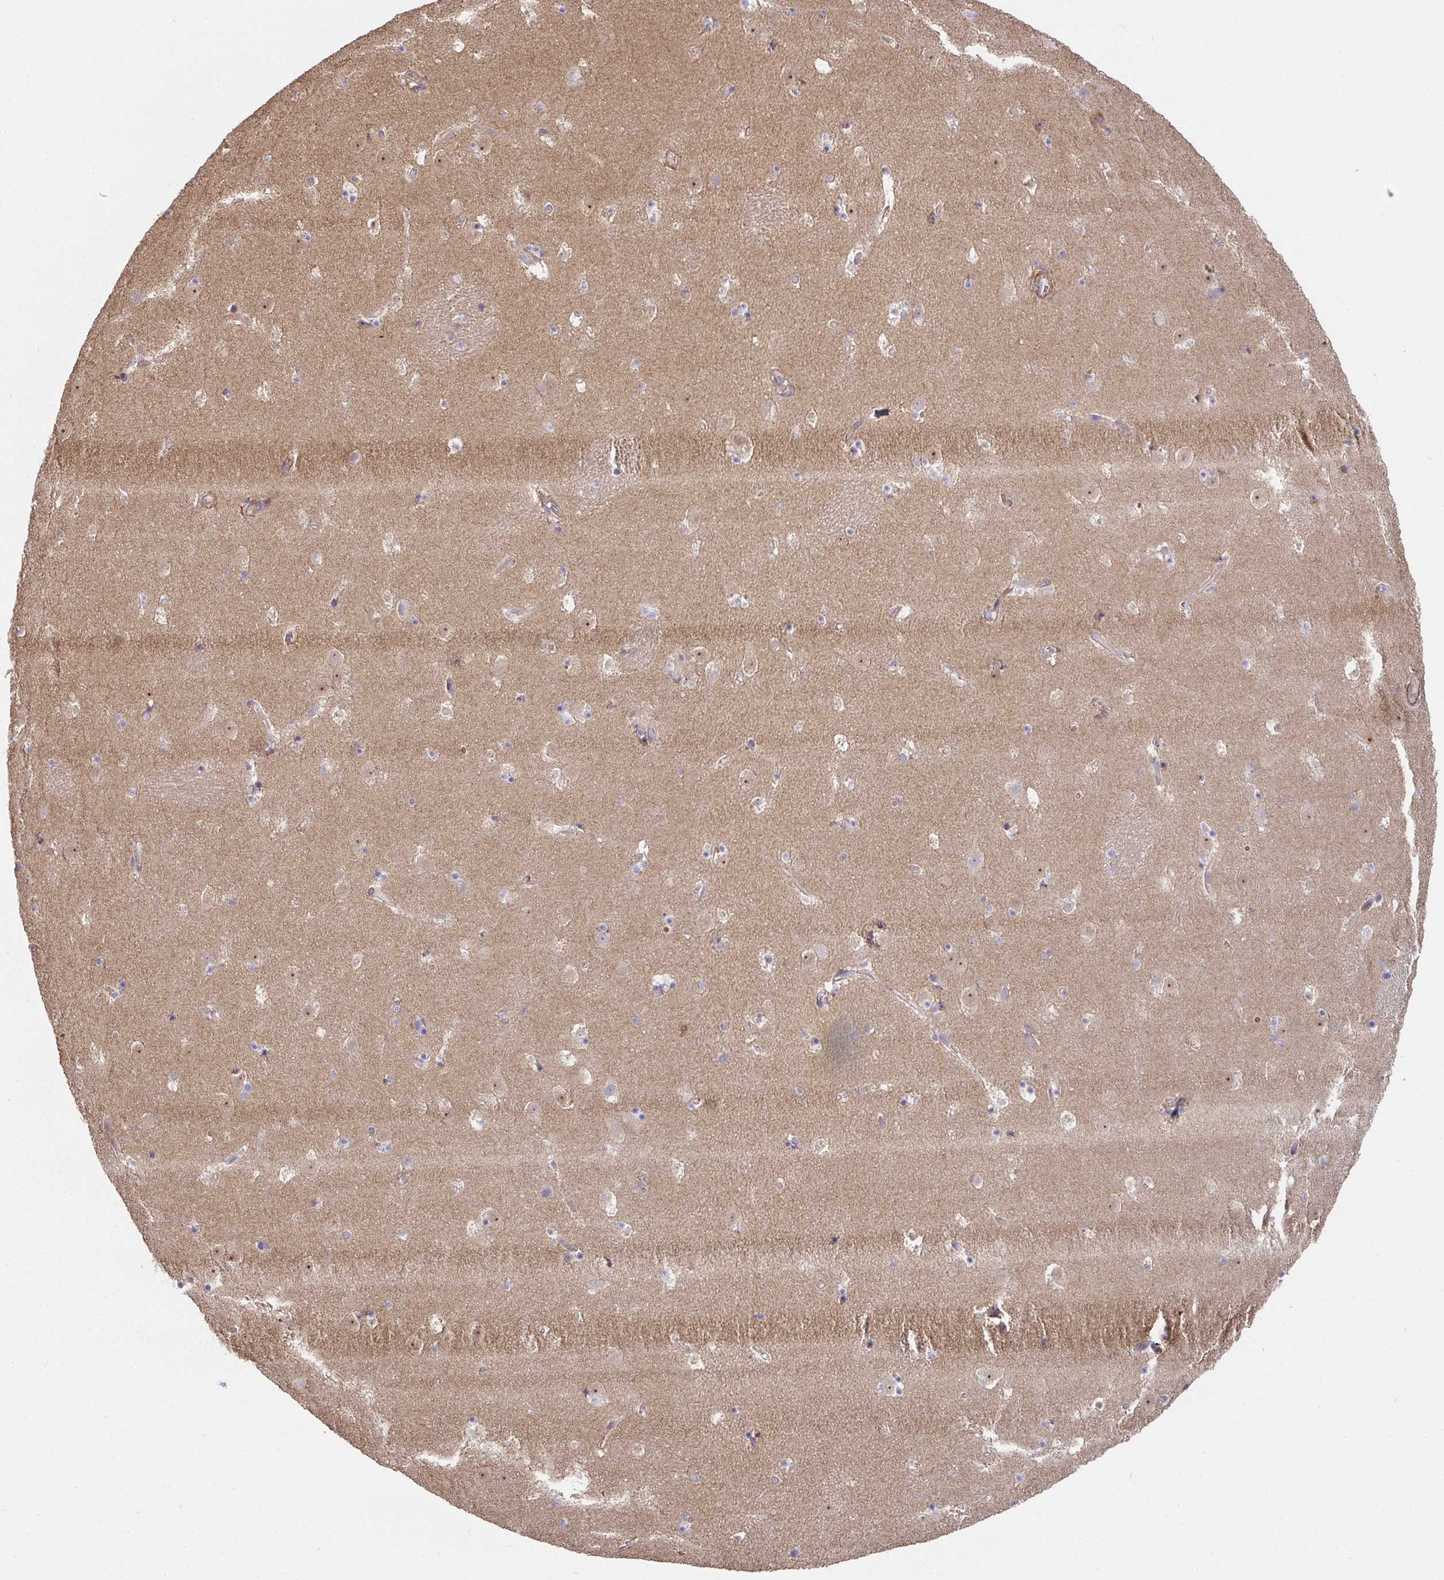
{"staining": {"intensity": "moderate", "quantity": "<25%", "location": "nuclear"}, "tissue": "caudate", "cell_type": "Glial cells", "image_type": "normal", "snomed": [{"axis": "morphology", "description": "Normal tissue, NOS"}, {"axis": "topography", "description": "Lateral ventricle wall"}], "caption": "Moderate nuclear protein positivity is appreciated in approximately <25% of glial cells in caudate. (DAB IHC, brown staining for protein, blue staining for nuclei).", "gene": "TNMD", "patient": {"sex": "male", "age": 37}}